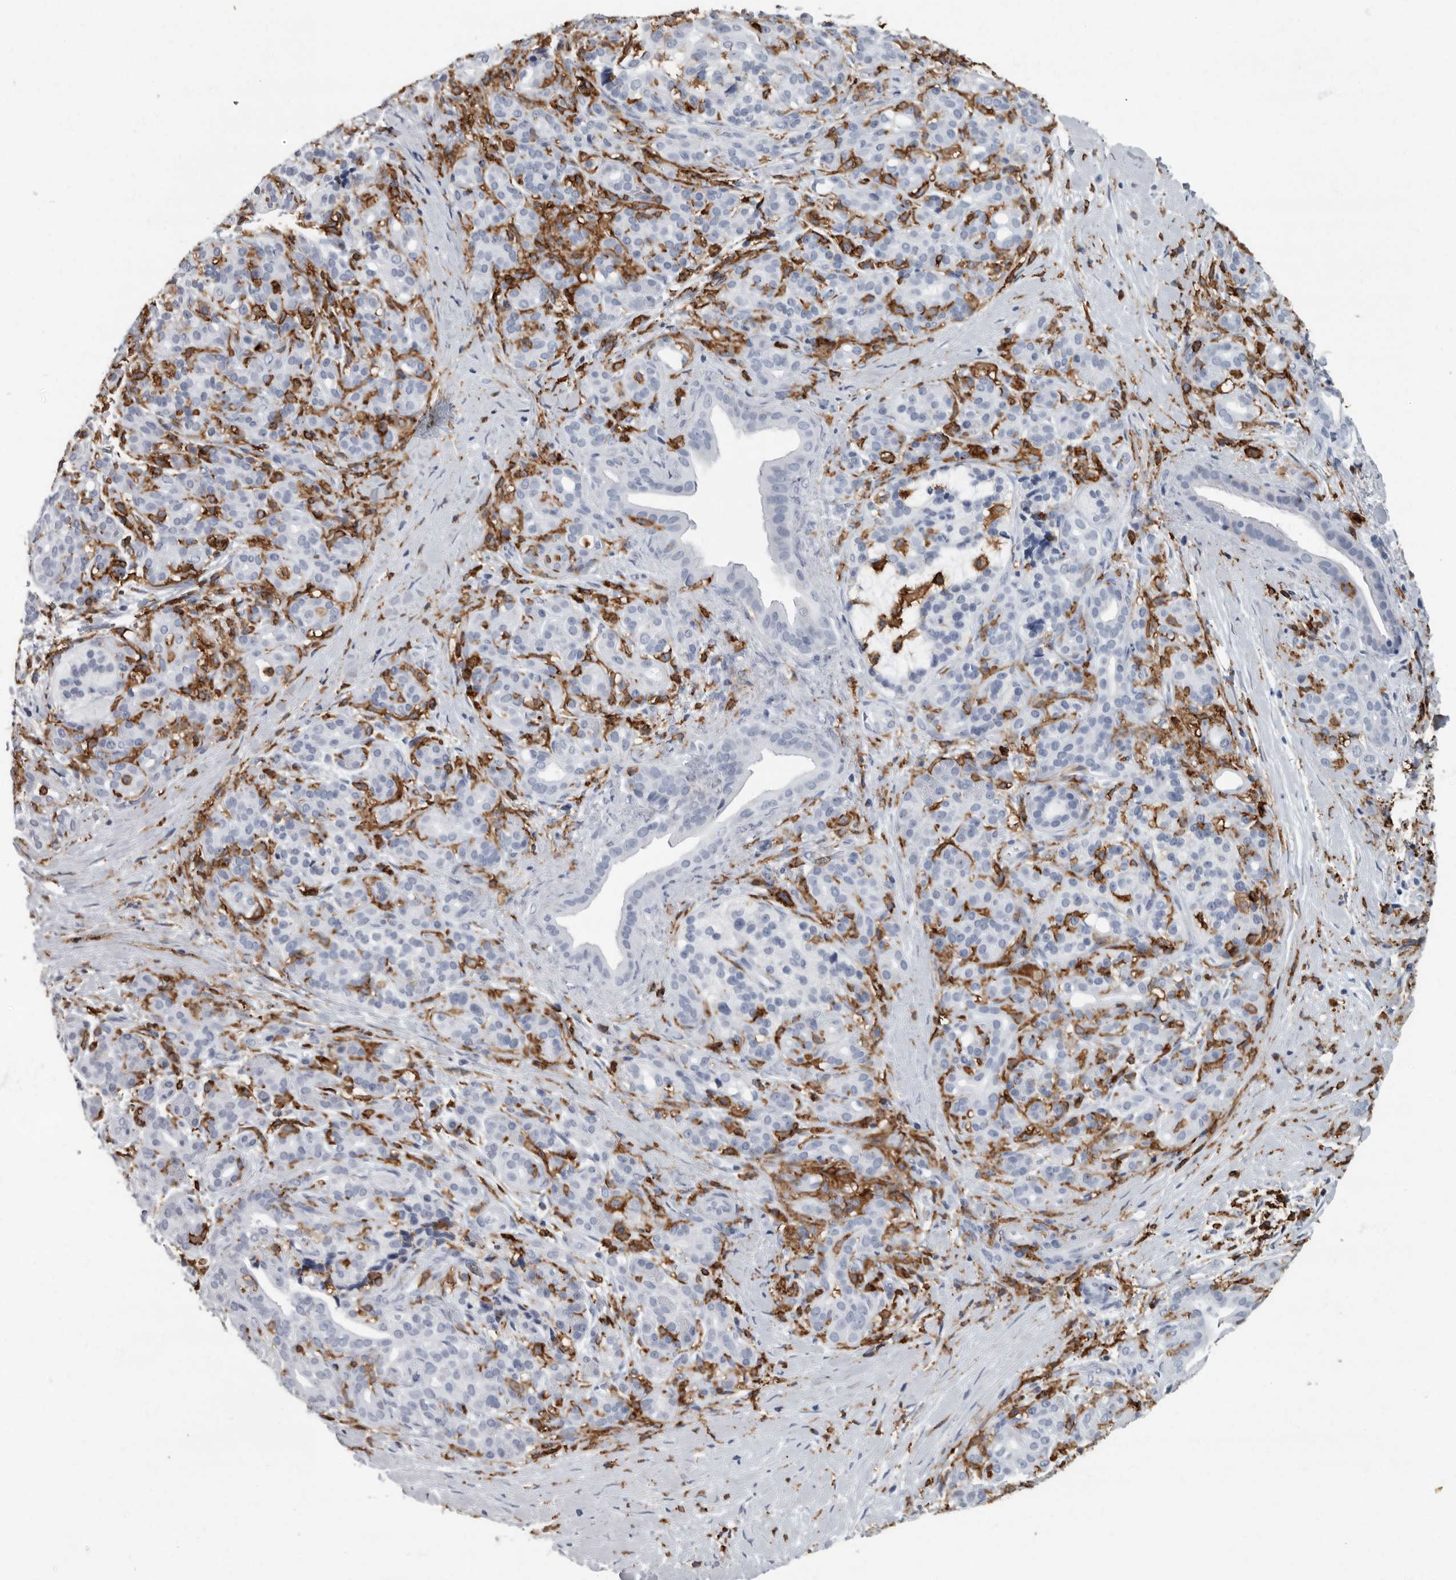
{"staining": {"intensity": "negative", "quantity": "none", "location": "none"}, "tissue": "pancreatic cancer", "cell_type": "Tumor cells", "image_type": "cancer", "snomed": [{"axis": "morphology", "description": "Adenocarcinoma, NOS"}, {"axis": "topography", "description": "Pancreas"}], "caption": "A micrograph of human pancreatic cancer (adenocarcinoma) is negative for staining in tumor cells.", "gene": "FCER1G", "patient": {"sex": "male", "age": 58}}